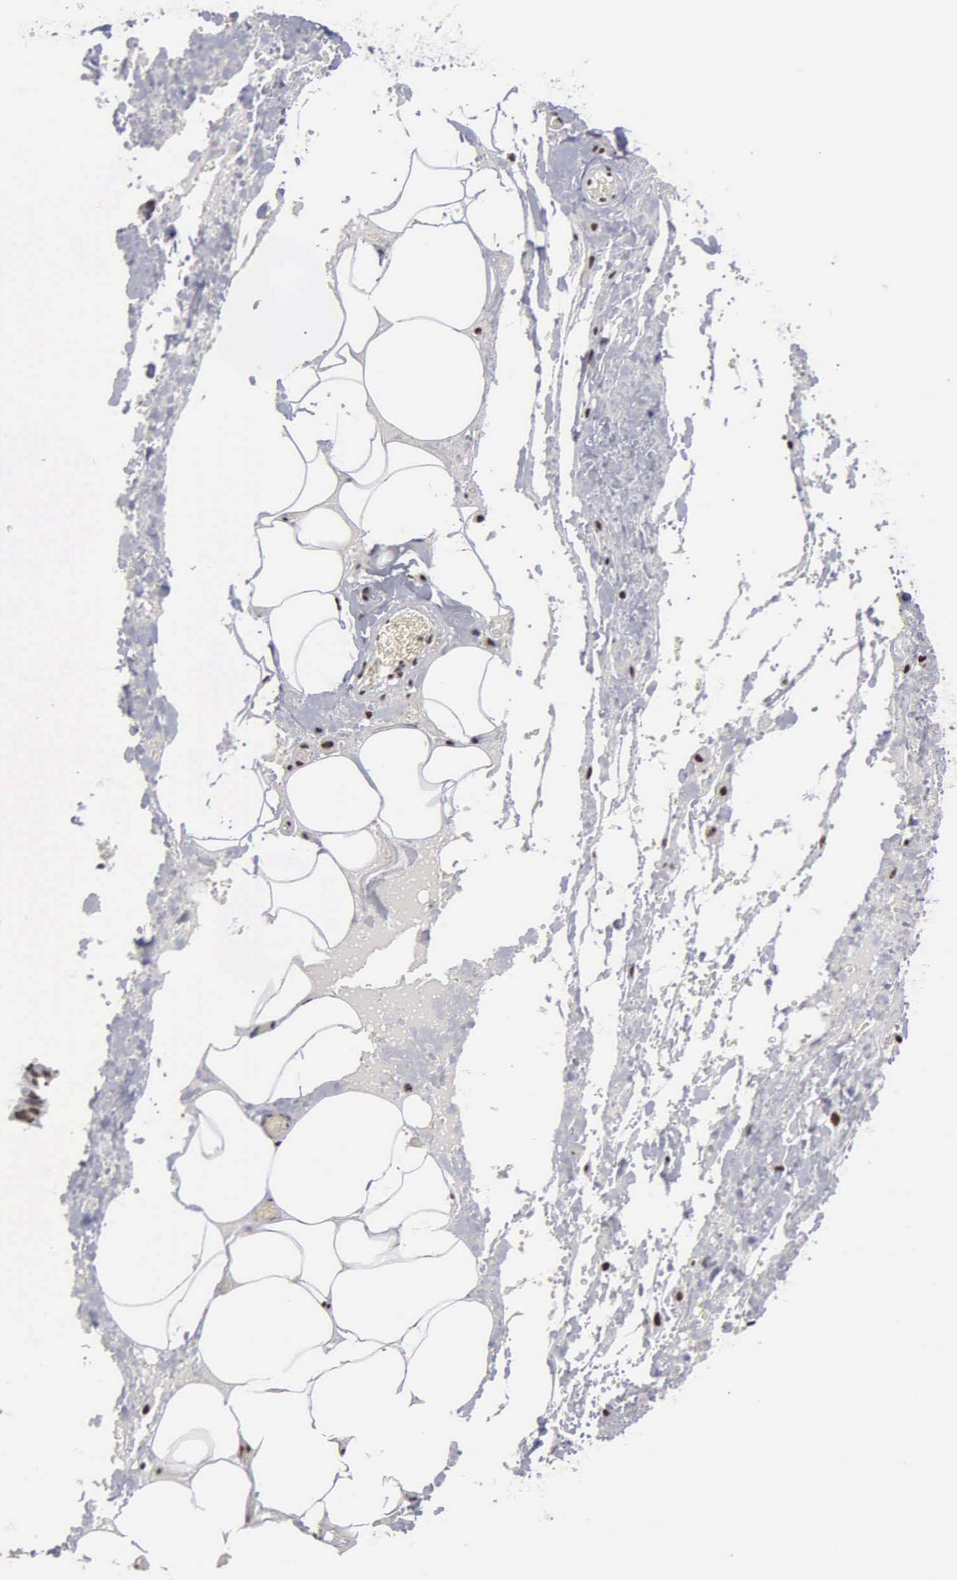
{"staining": {"intensity": "moderate", "quantity": ">75%", "location": "nuclear"}, "tissue": "smooth muscle", "cell_type": "Smooth muscle cells", "image_type": "normal", "snomed": [{"axis": "morphology", "description": "Normal tissue, NOS"}, {"axis": "topography", "description": "Uterus"}], "caption": "Approximately >75% of smooth muscle cells in unremarkable smooth muscle display moderate nuclear protein expression as visualized by brown immunohistochemical staining.", "gene": "KIAA0586", "patient": {"sex": "female", "age": 56}}